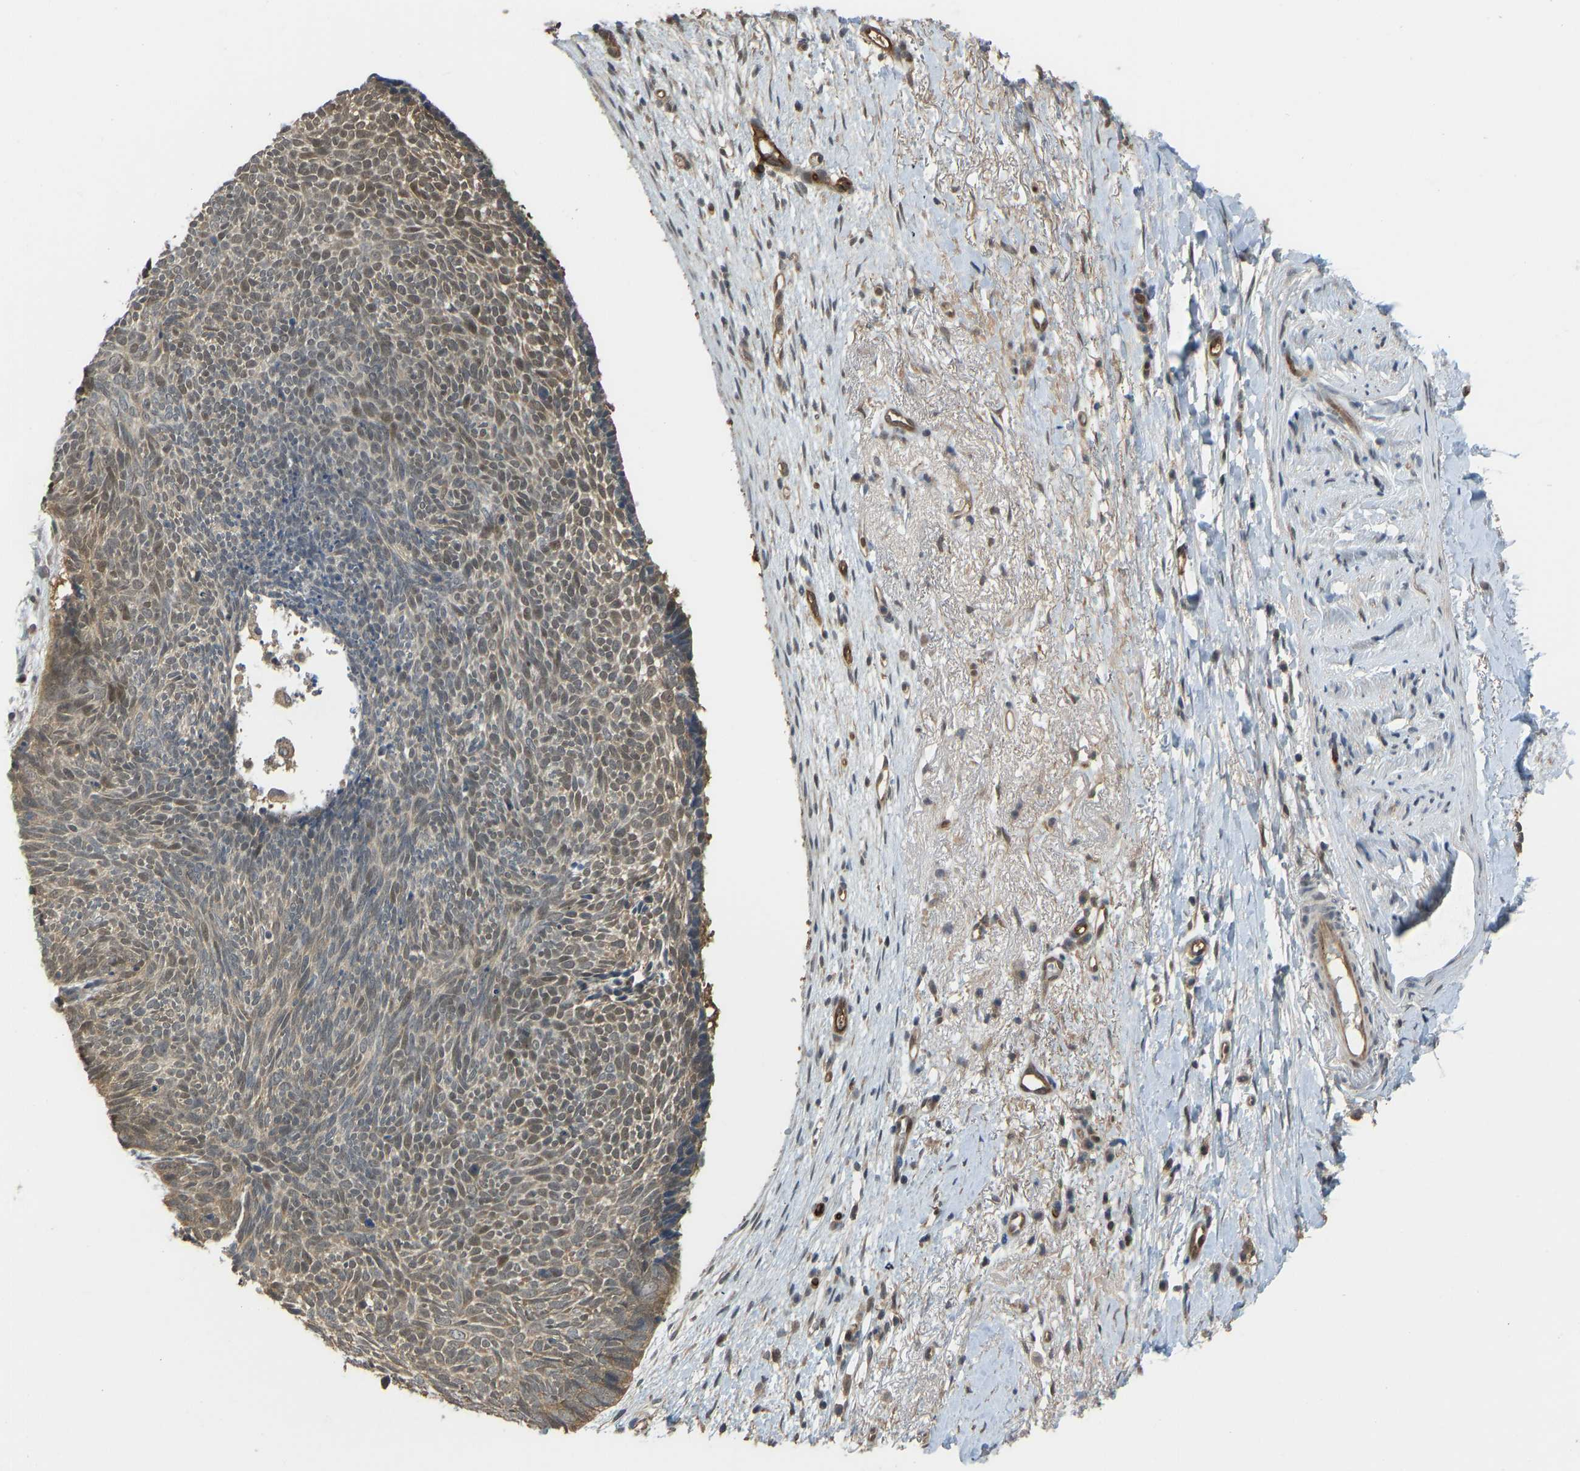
{"staining": {"intensity": "moderate", "quantity": ">75%", "location": "cytoplasmic/membranous,nuclear"}, "tissue": "skin cancer", "cell_type": "Tumor cells", "image_type": "cancer", "snomed": [{"axis": "morphology", "description": "Basal cell carcinoma"}, {"axis": "topography", "description": "Skin"}], "caption": "Immunohistochemistry (IHC) micrograph of neoplastic tissue: skin cancer stained using immunohistochemistry reveals medium levels of moderate protein expression localized specifically in the cytoplasmic/membranous and nuclear of tumor cells, appearing as a cytoplasmic/membranous and nuclear brown color.", "gene": "CCT8", "patient": {"sex": "female", "age": 84}}